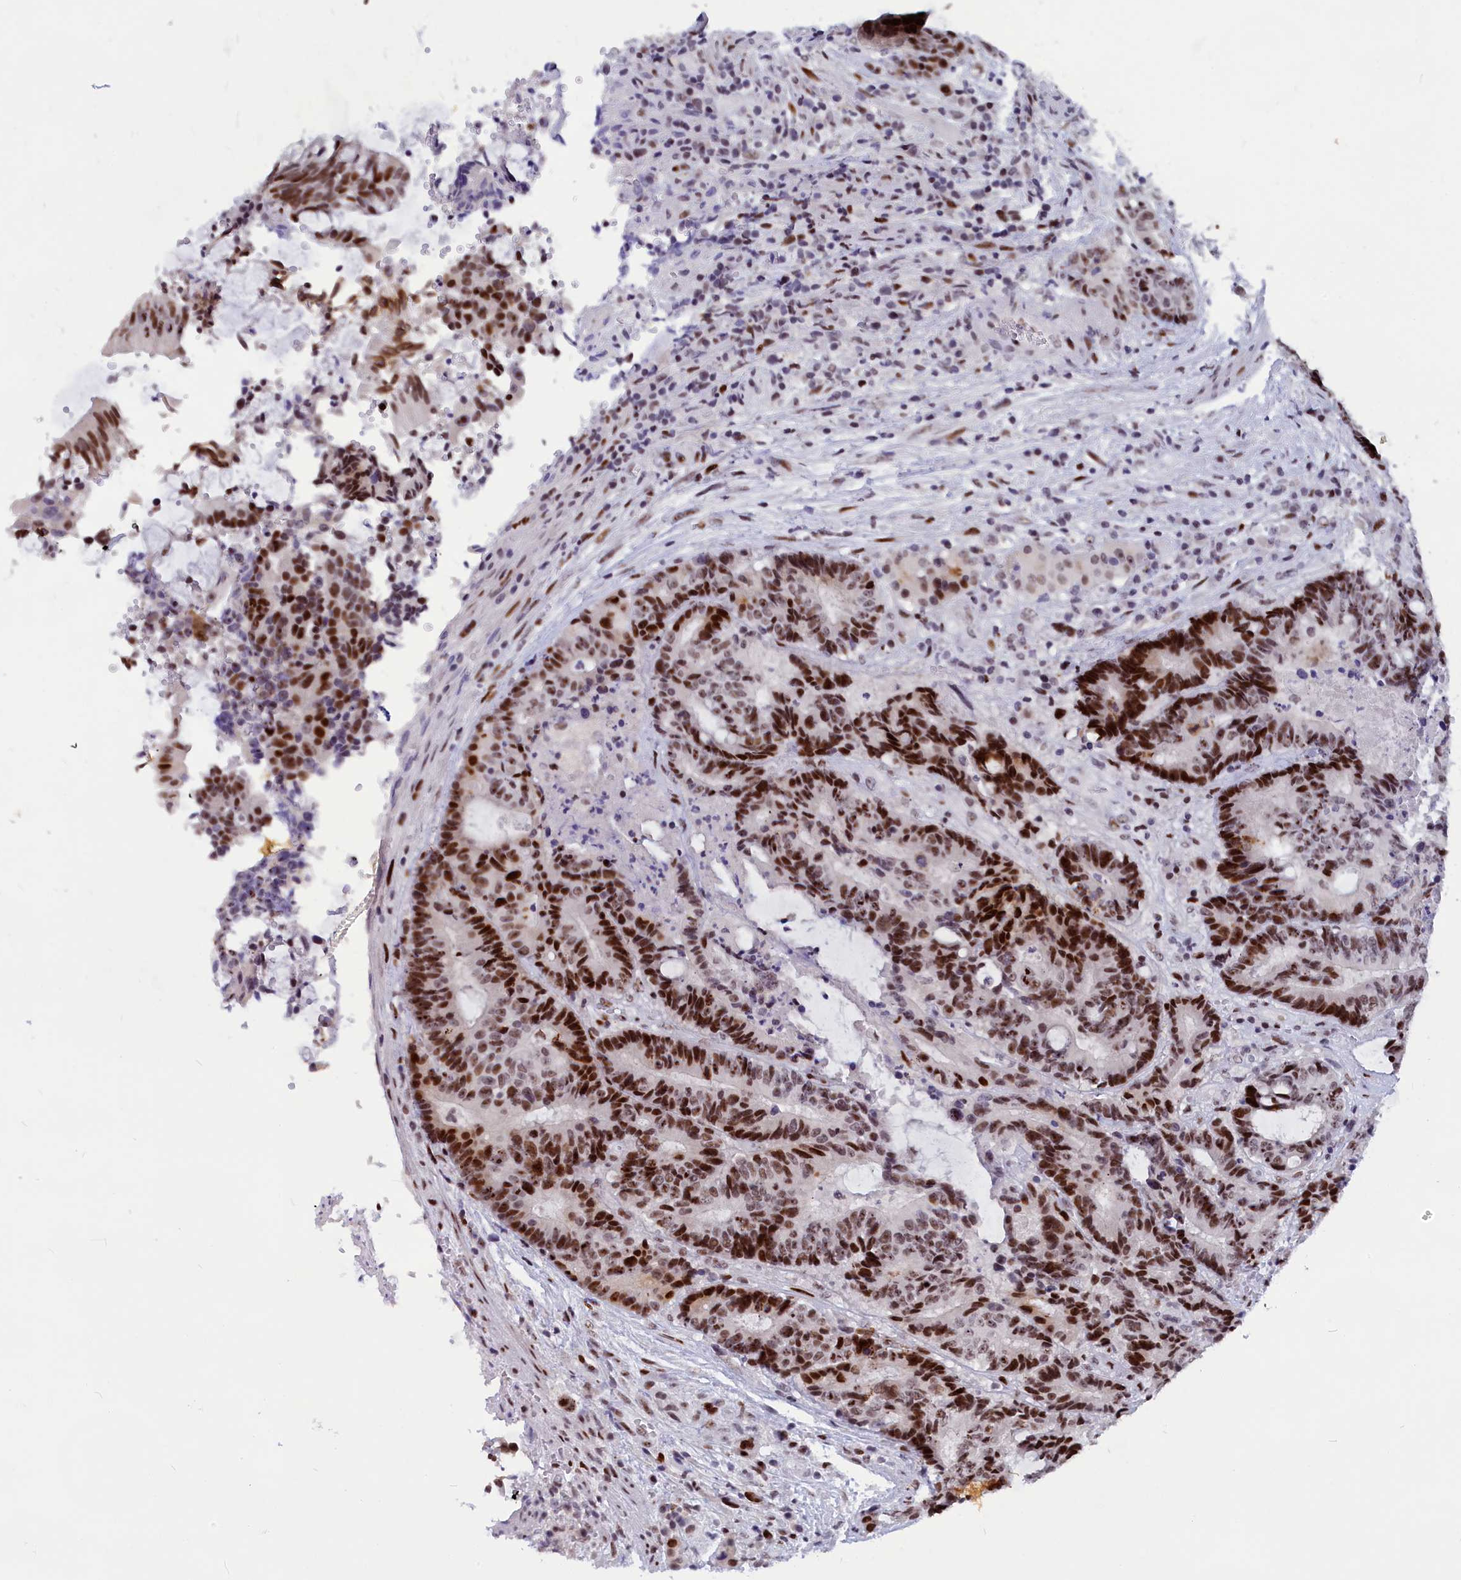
{"staining": {"intensity": "strong", "quantity": "25%-75%", "location": "nuclear"}, "tissue": "colorectal cancer", "cell_type": "Tumor cells", "image_type": "cancer", "snomed": [{"axis": "morphology", "description": "Adenocarcinoma, NOS"}, {"axis": "topography", "description": "Rectum"}], "caption": "IHC (DAB (3,3'-diaminobenzidine)) staining of human colorectal cancer (adenocarcinoma) displays strong nuclear protein staining in approximately 25%-75% of tumor cells. (Stains: DAB in brown, nuclei in blue, Microscopy: brightfield microscopy at high magnification).", "gene": "NSA2", "patient": {"sex": "male", "age": 69}}